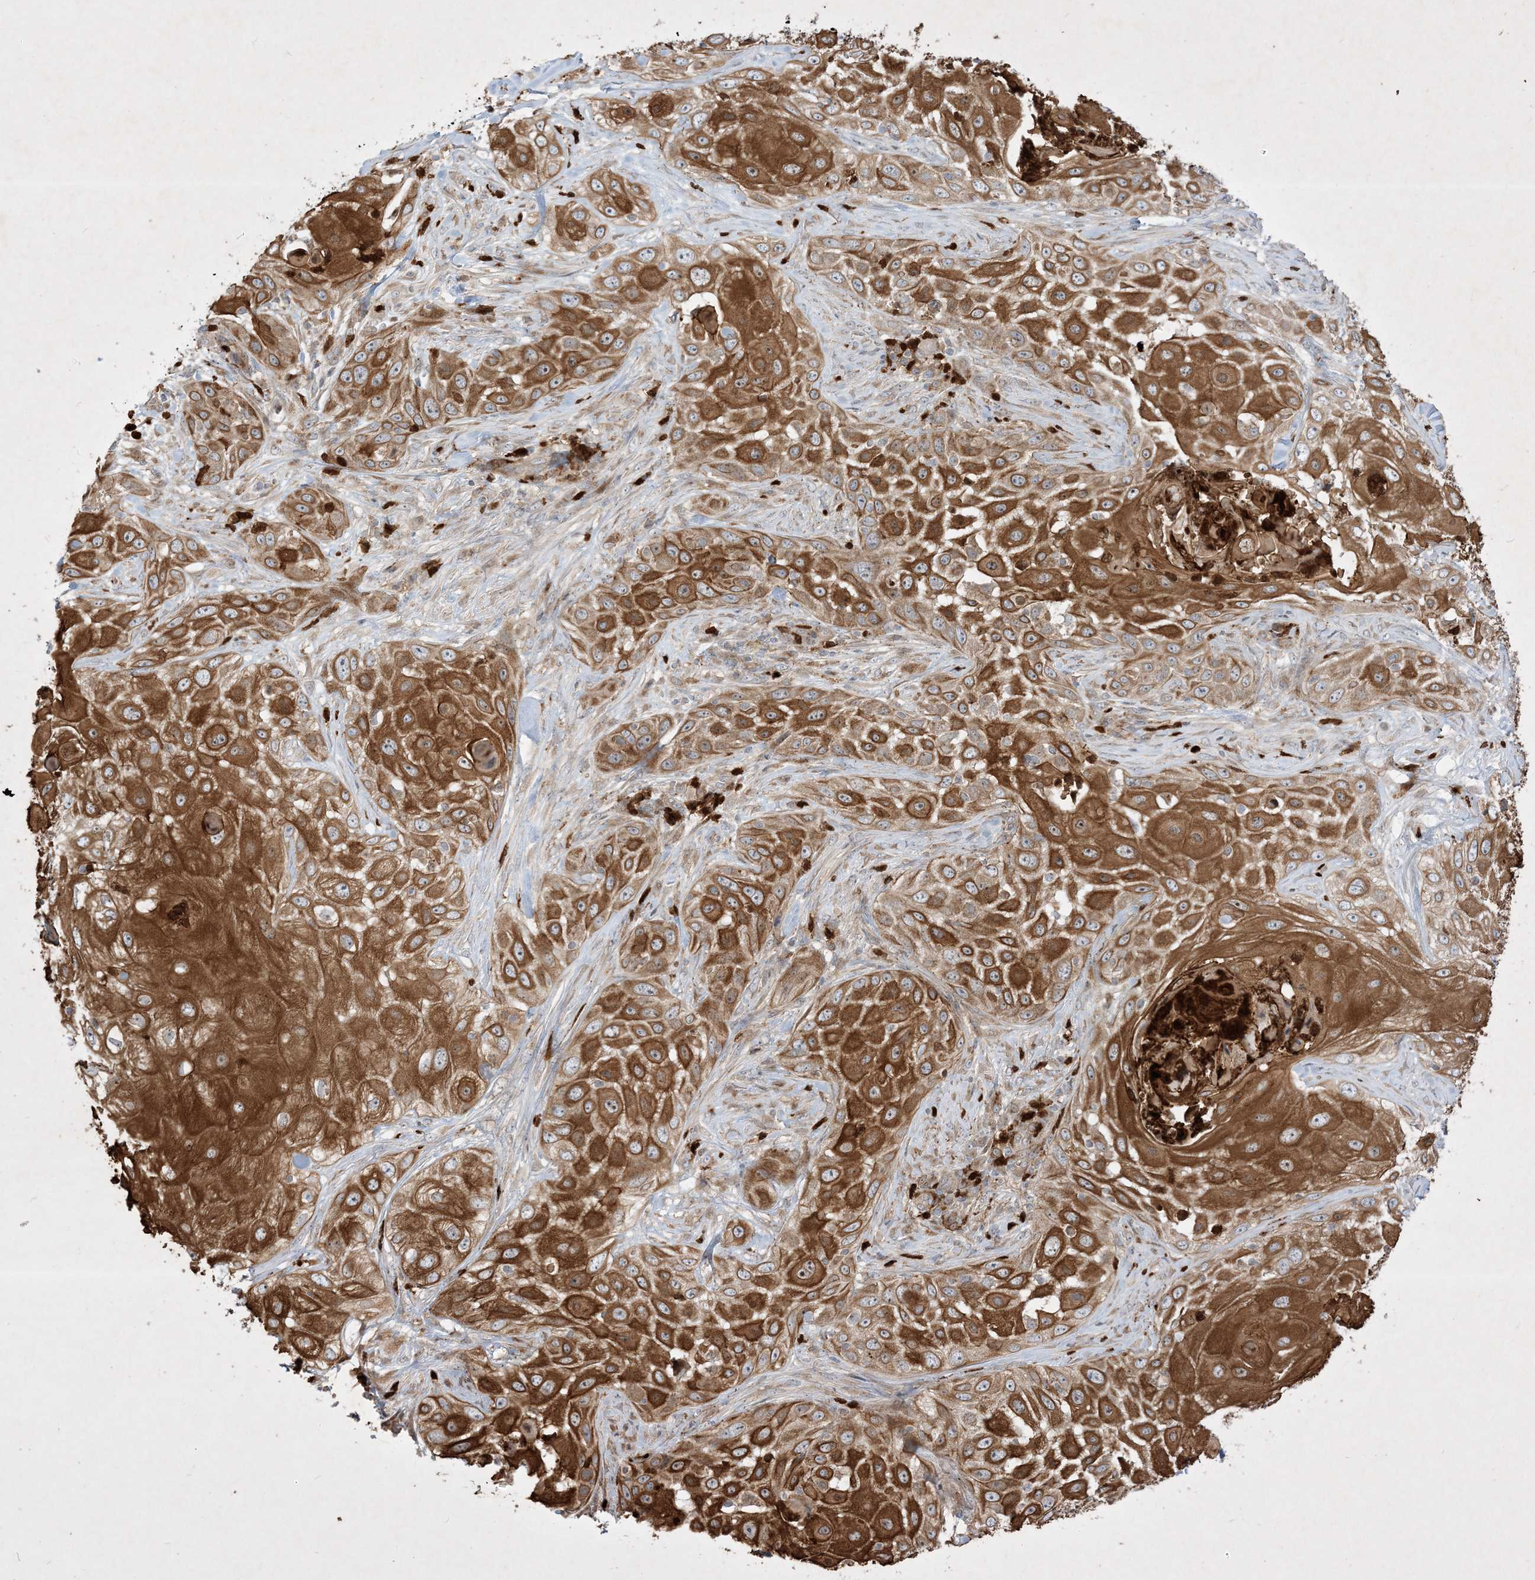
{"staining": {"intensity": "strong", "quantity": ">75%", "location": "cytoplasmic/membranous"}, "tissue": "skin cancer", "cell_type": "Tumor cells", "image_type": "cancer", "snomed": [{"axis": "morphology", "description": "Squamous cell carcinoma, NOS"}, {"axis": "topography", "description": "Skin"}], "caption": "Immunohistochemical staining of human skin cancer shows high levels of strong cytoplasmic/membranous protein positivity in approximately >75% of tumor cells.", "gene": "IFT57", "patient": {"sex": "female", "age": 44}}